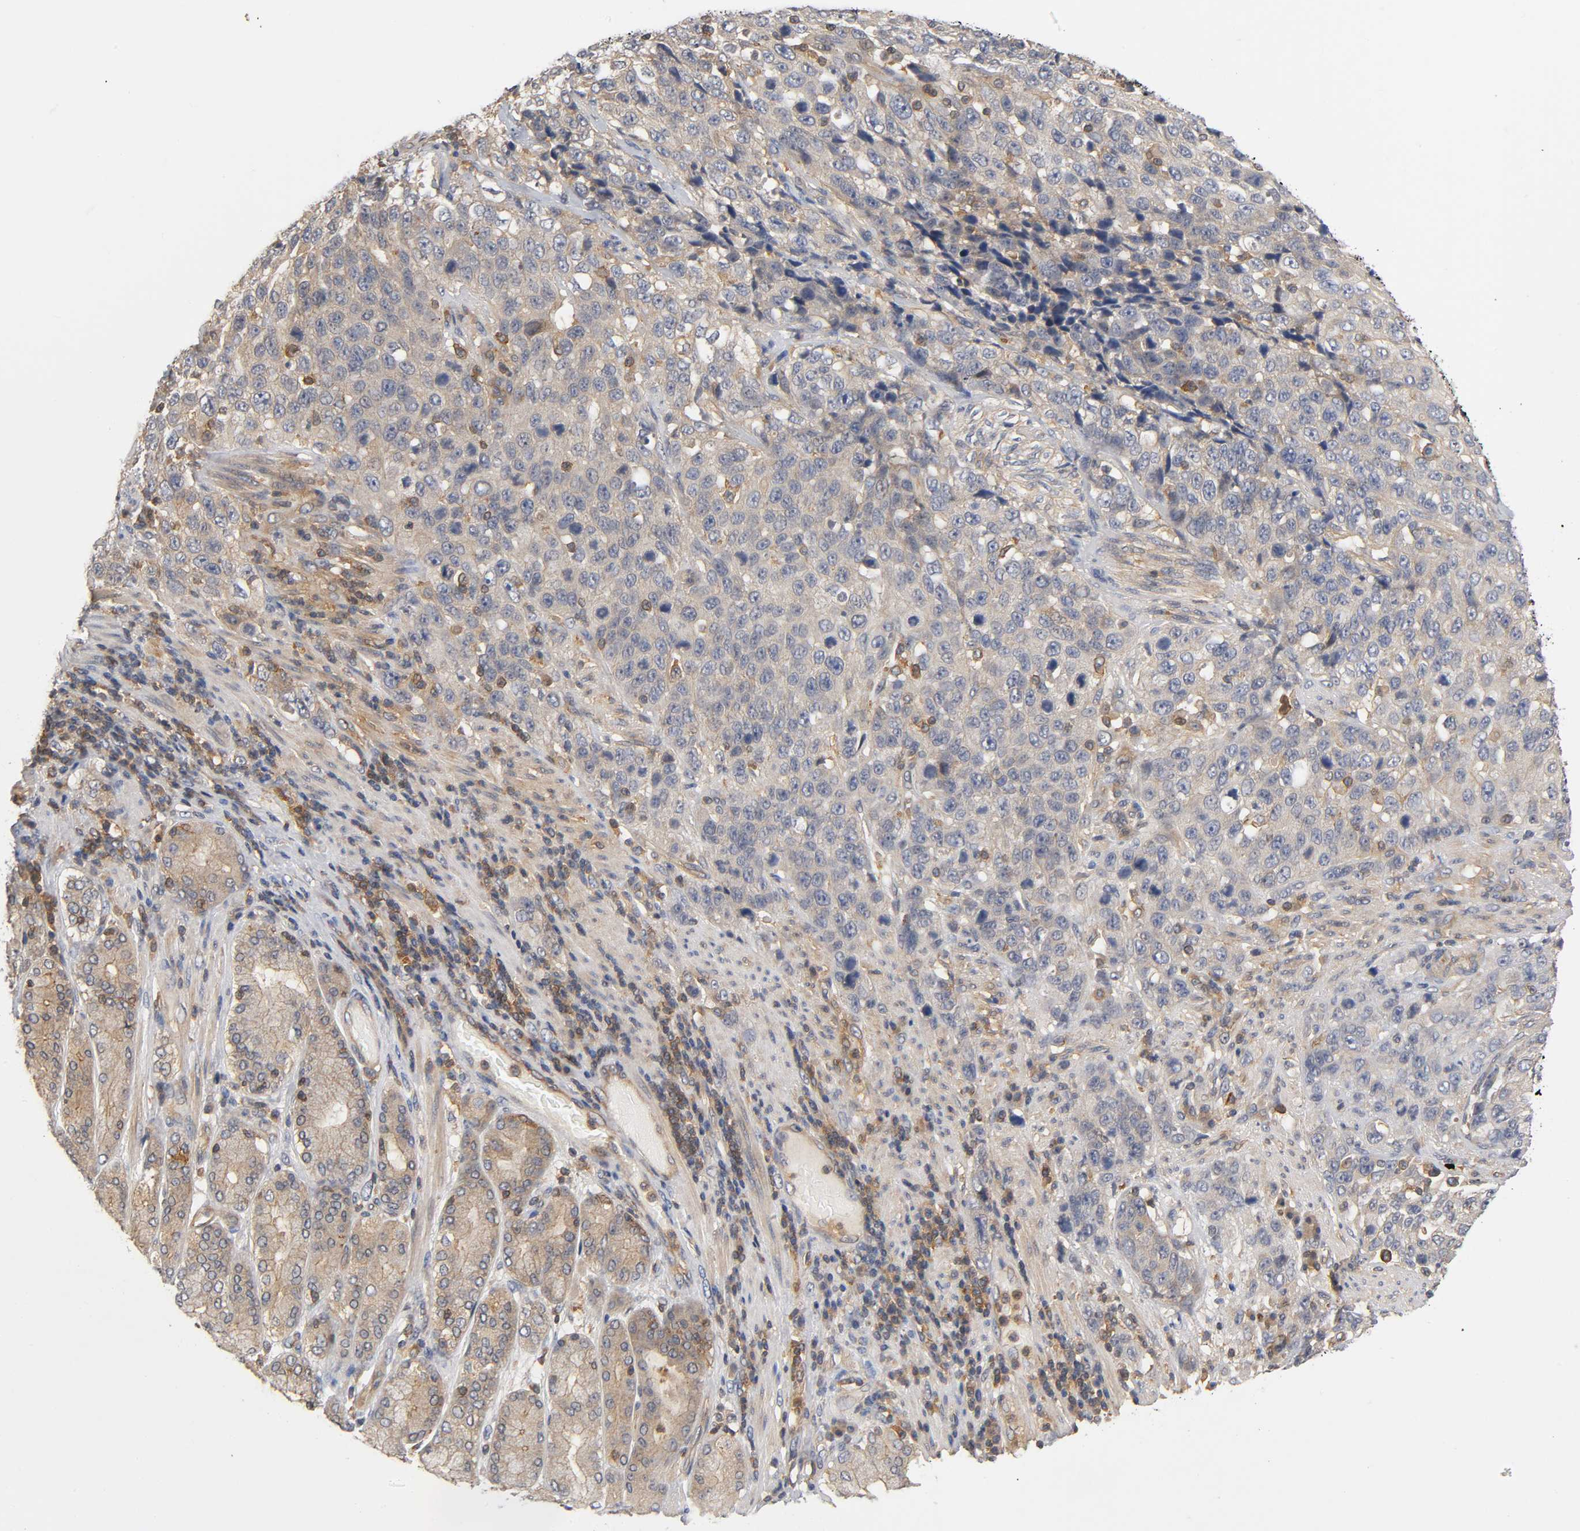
{"staining": {"intensity": "moderate", "quantity": ">75%", "location": "cytoplasmic/membranous"}, "tissue": "stomach cancer", "cell_type": "Tumor cells", "image_type": "cancer", "snomed": [{"axis": "morphology", "description": "Normal tissue, NOS"}, {"axis": "morphology", "description": "Adenocarcinoma, NOS"}, {"axis": "topography", "description": "Stomach"}], "caption": "DAB (3,3'-diaminobenzidine) immunohistochemical staining of human stomach adenocarcinoma reveals moderate cytoplasmic/membranous protein positivity in about >75% of tumor cells.", "gene": "ACTR2", "patient": {"sex": "male", "age": 48}}